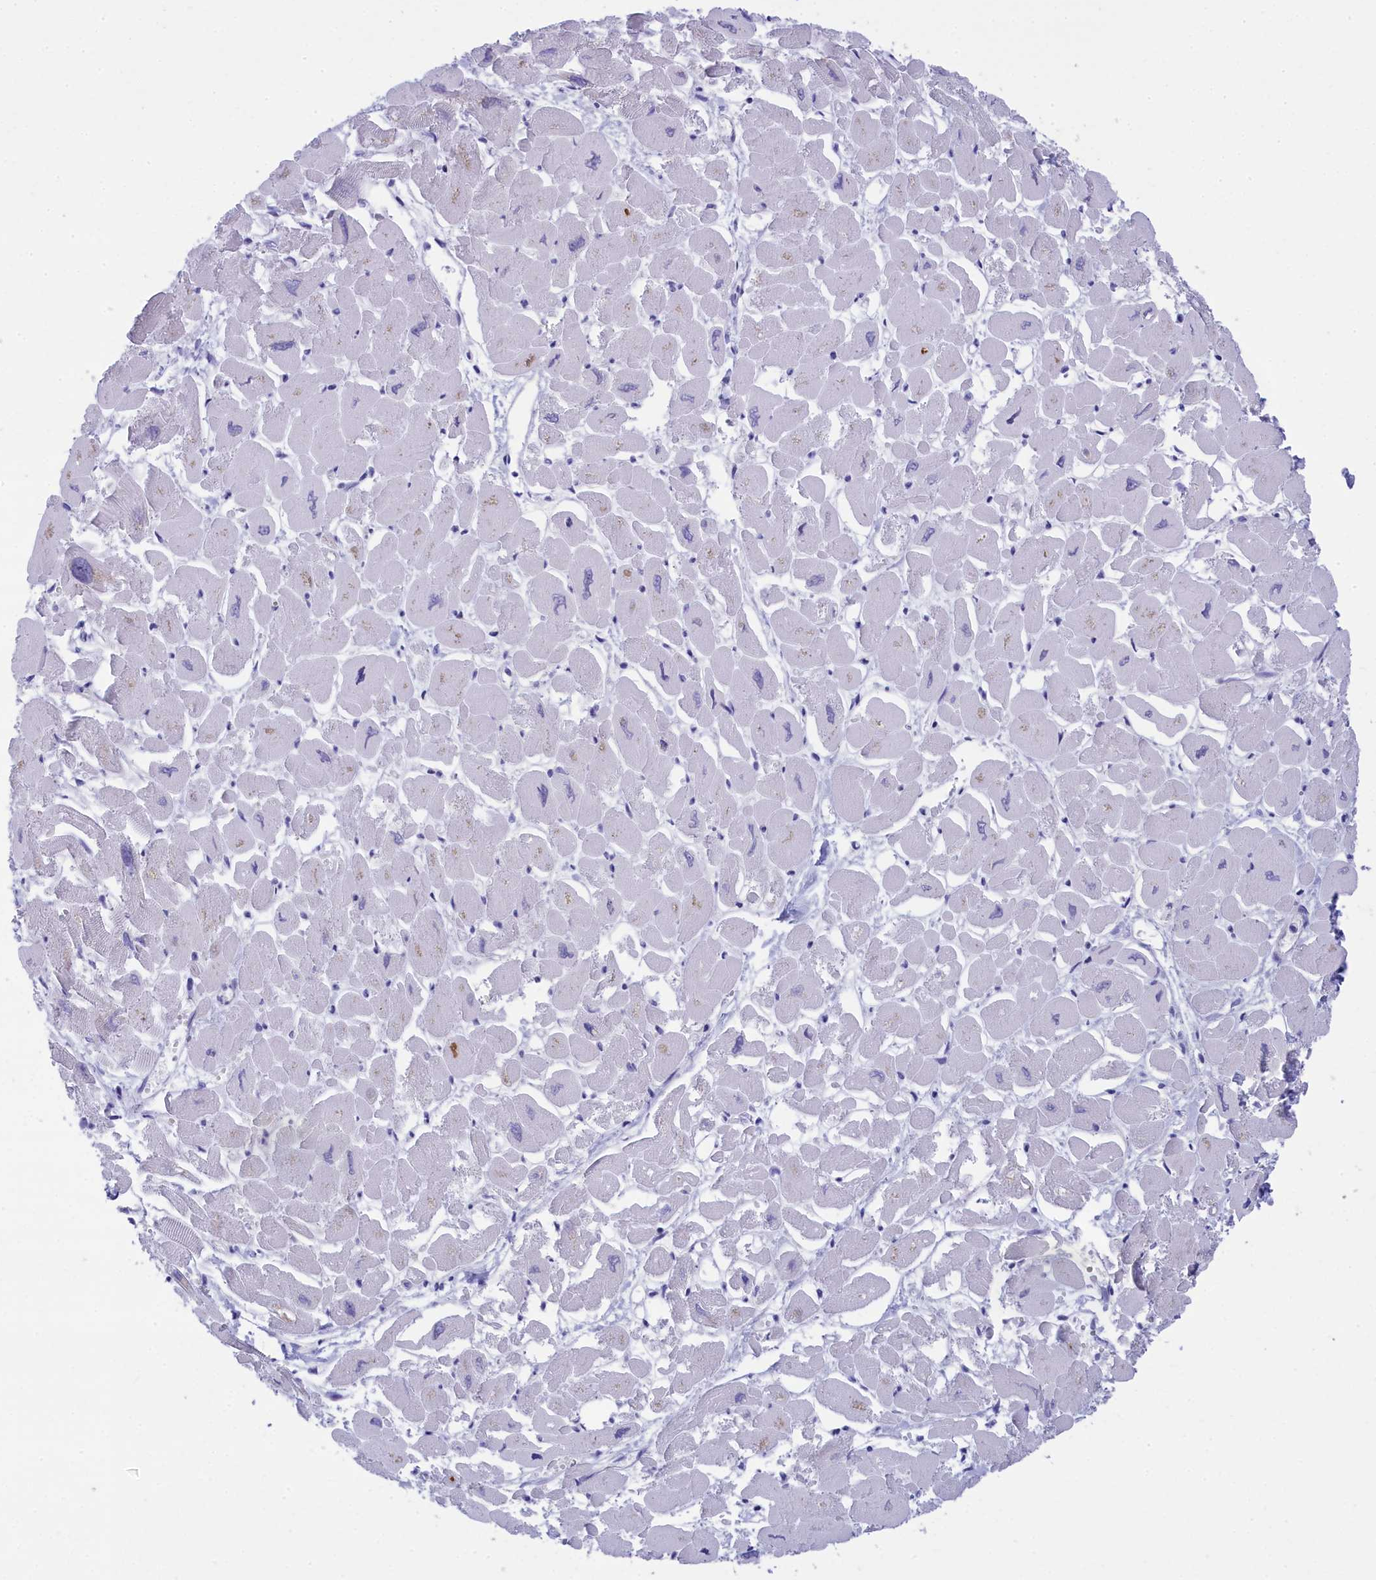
{"staining": {"intensity": "negative", "quantity": "none", "location": "none"}, "tissue": "heart muscle", "cell_type": "Cardiomyocytes", "image_type": "normal", "snomed": [{"axis": "morphology", "description": "Normal tissue, NOS"}, {"axis": "topography", "description": "Heart"}], "caption": "The micrograph displays no staining of cardiomyocytes in unremarkable heart muscle. Brightfield microscopy of IHC stained with DAB (brown) and hematoxylin (blue), captured at high magnification.", "gene": "TACSTD2", "patient": {"sex": "male", "age": 54}}